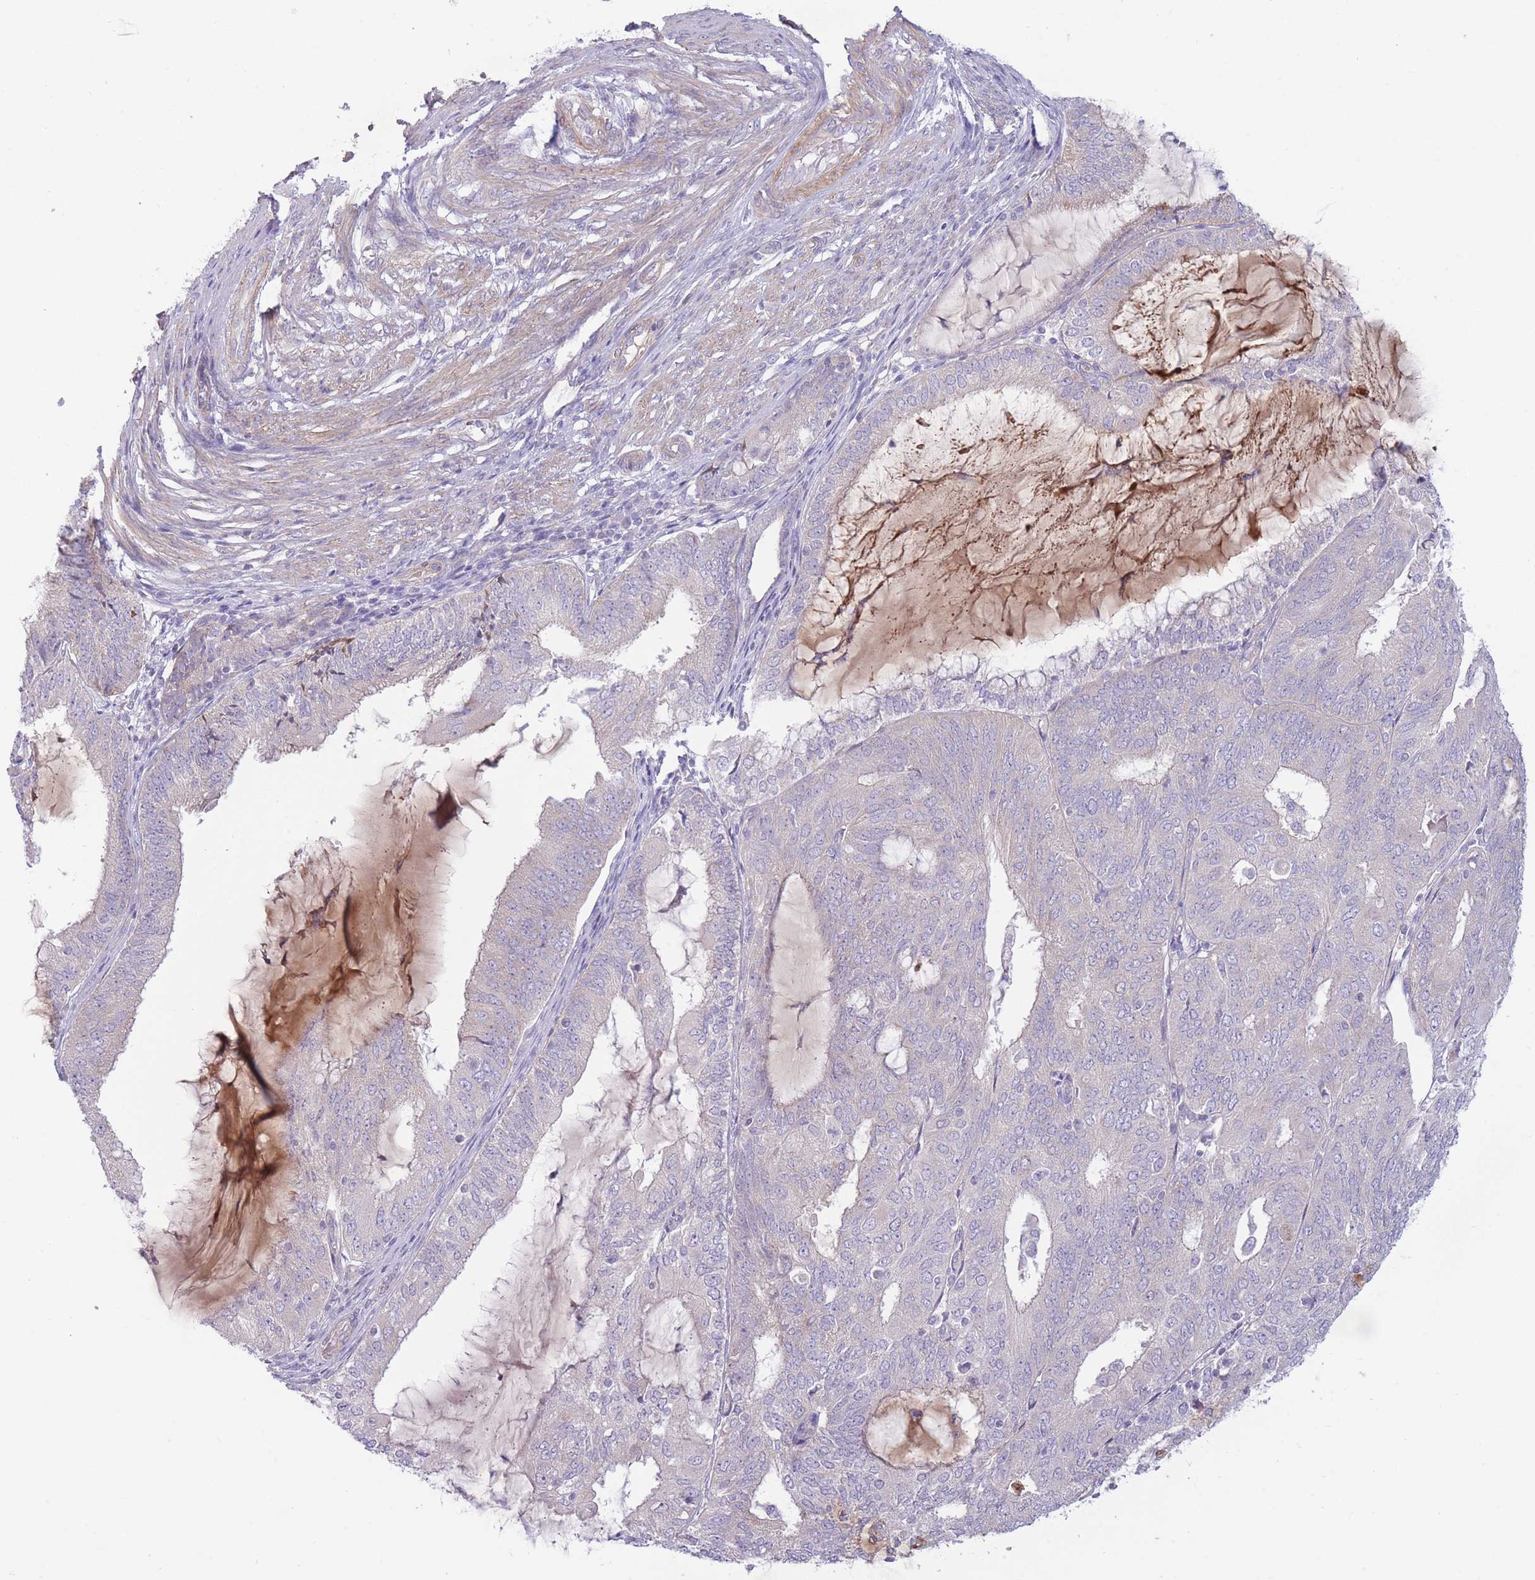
{"staining": {"intensity": "negative", "quantity": "none", "location": "none"}, "tissue": "endometrial cancer", "cell_type": "Tumor cells", "image_type": "cancer", "snomed": [{"axis": "morphology", "description": "Adenocarcinoma, NOS"}, {"axis": "topography", "description": "Endometrium"}], "caption": "The micrograph reveals no significant staining in tumor cells of adenocarcinoma (endometrial).", "gene": "PNPLA5", "patient": {"sex": "female", "age": 81}}